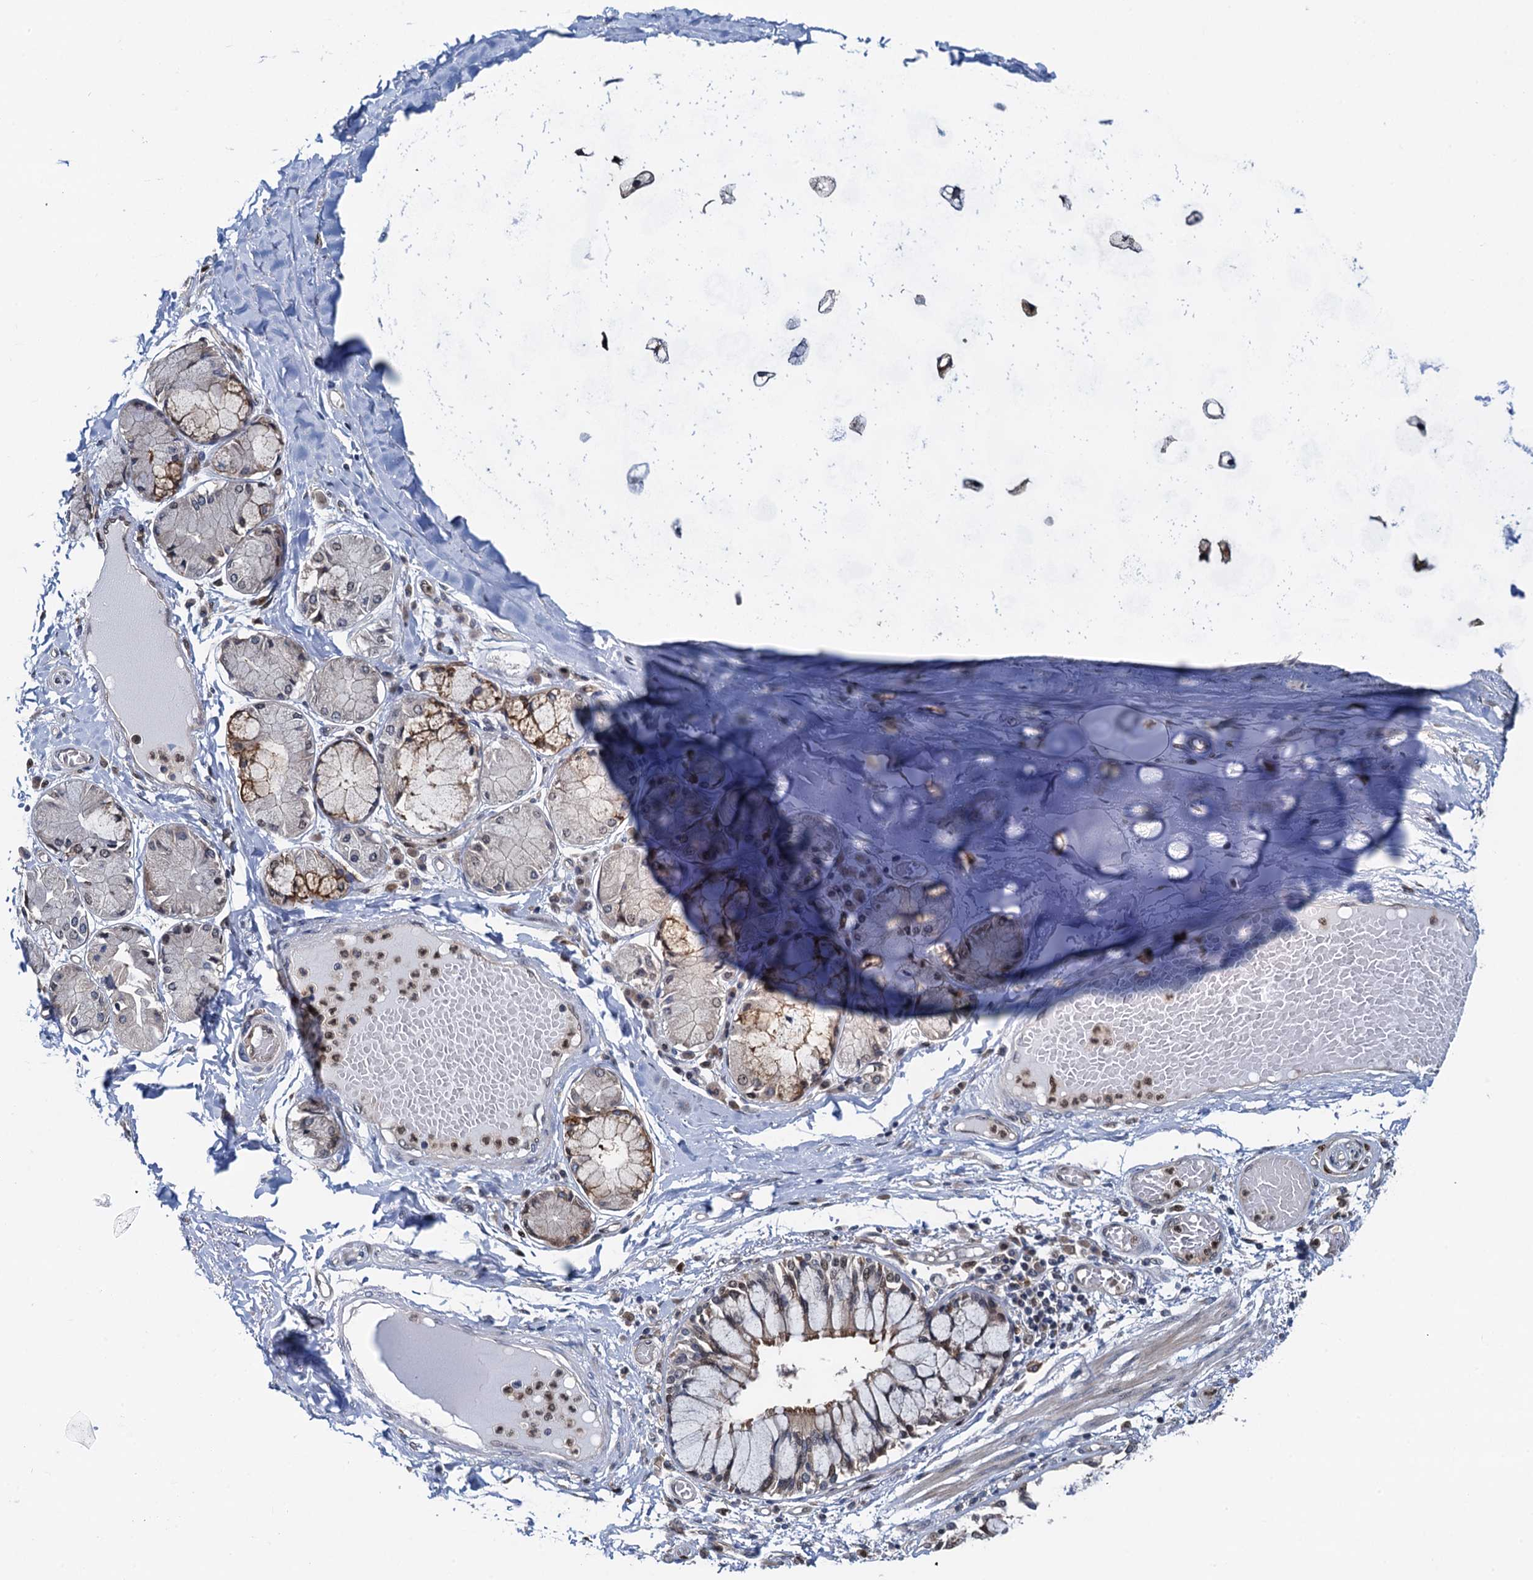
{"staining": {"intensity": "negative", "quantity": "none", "location": "none"}, "tissue": "adipose tissue", "cell_type": "Adipocytes", "image_type": "normal", "snomed": [{"axis": "morphology", "description": "Normal tissue, NOS"}, {"axis": "topography", "description": "Cartilage tissue"}, {"axis": "topography", "description": "Bronchus"}, {"axis": "topography", "description": "Lung"}, {"axis": "topography", "description": "Peripheral nerve tissue"}], "caption": "Immunohistochemical staining of normal adipose tissue displays no significant expression in adipocytes.", "gene": "RNF125", "patient": {"sex": "female", "age": 49}}